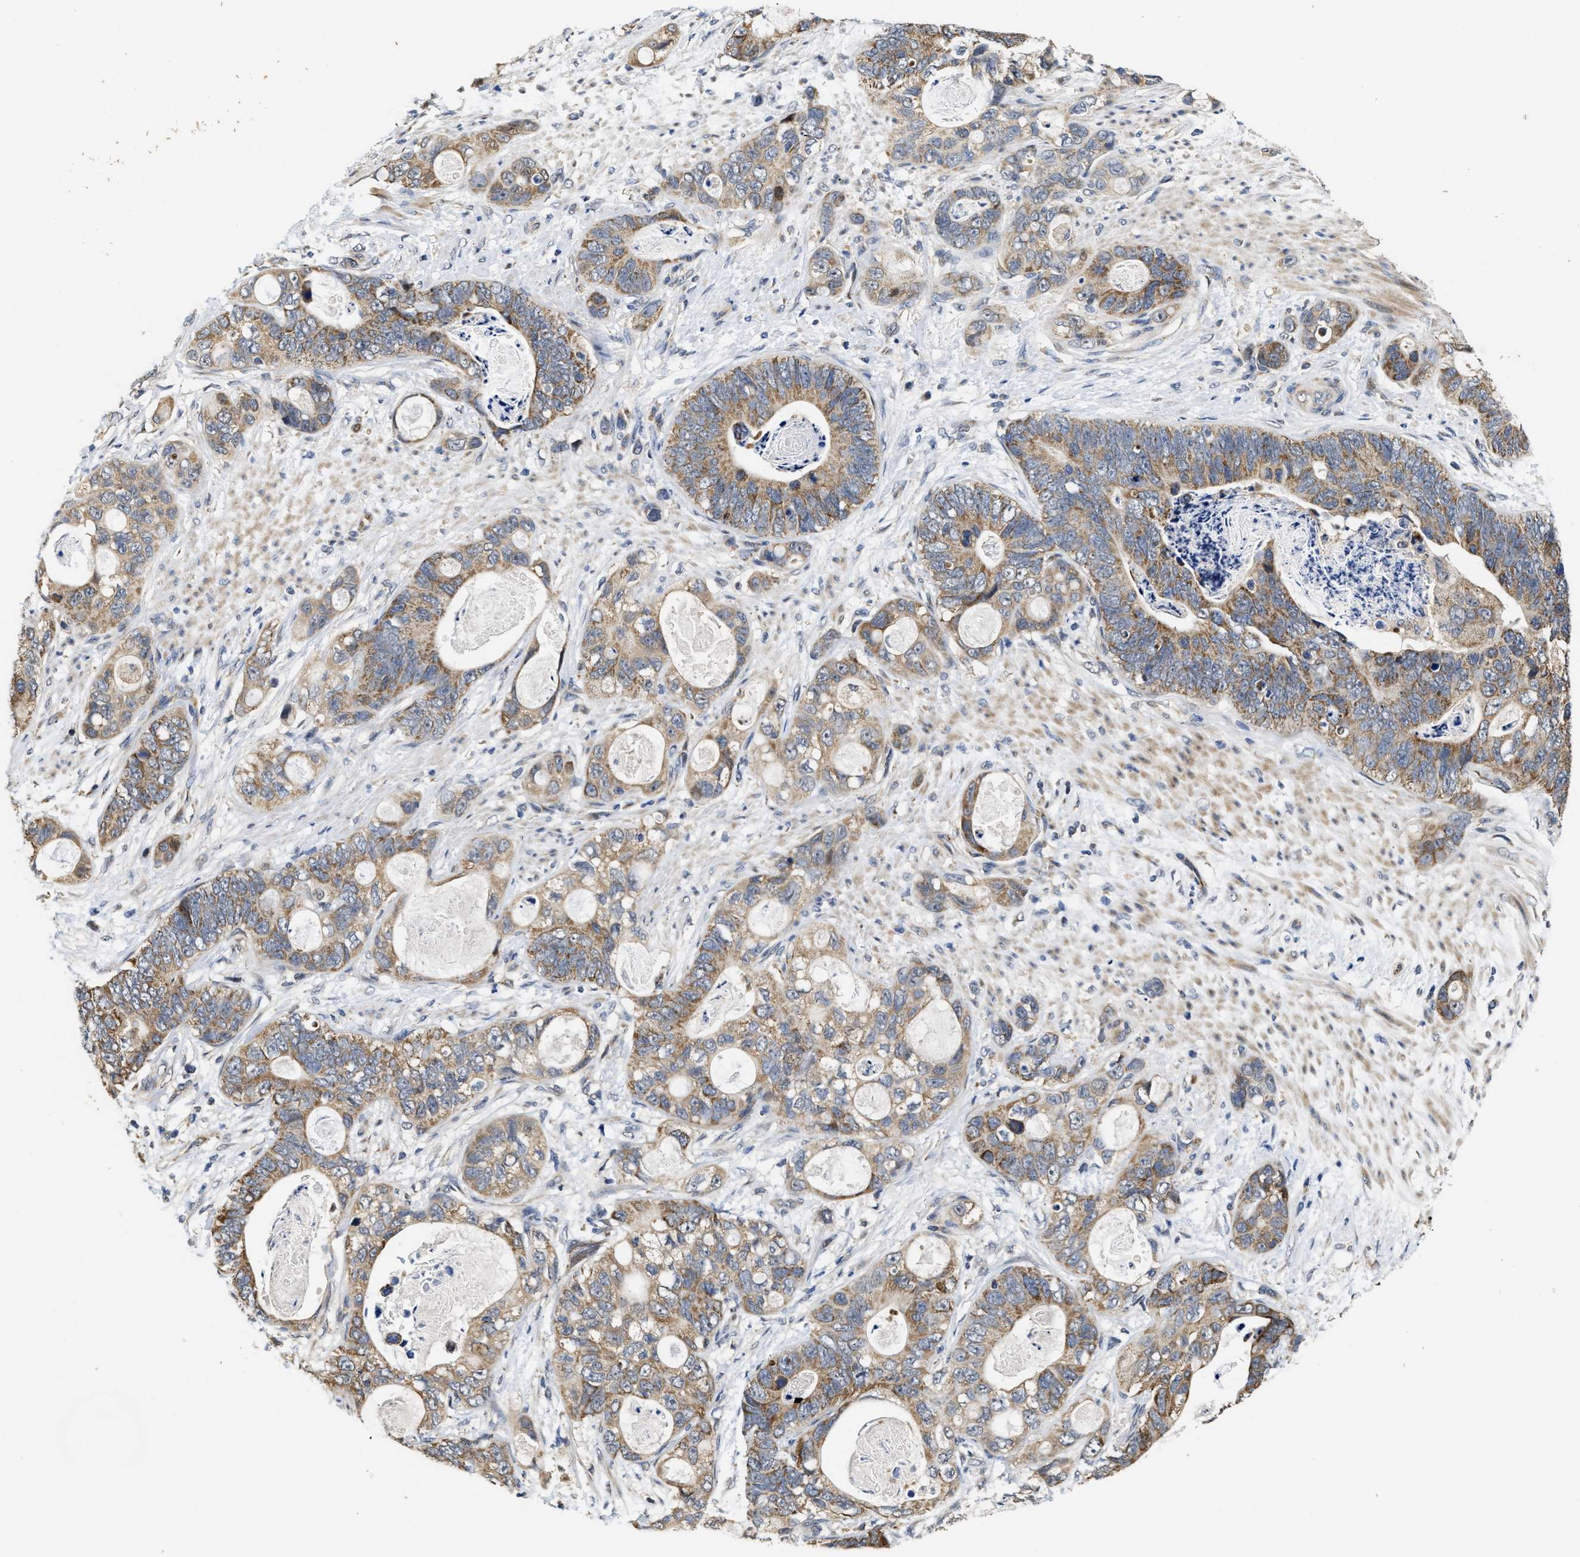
{"staining": {"intensity": "moderate", "quantity": ">75%", "location": "cytoplasmic/membranous"}, "tissue": "stomach cancer", "cell_type": "Tumor cells", "image_type": "cancer", "snomed": [{"axis": "morphology", "description": "Normal tissue, NOS"}, {"axis": "morphology", "description": "Adenocarcinoma, NOS"}, {"axis": "topography", "description": "Stomach"}], "caption": "Stomach cancer stained with a brown dye demonstrates moderate cytoplasmic/membranous positive staining in about >75% of tumor cells.", "gene": "SCYL2", "patient": {"sex": "female", "age": 89}}